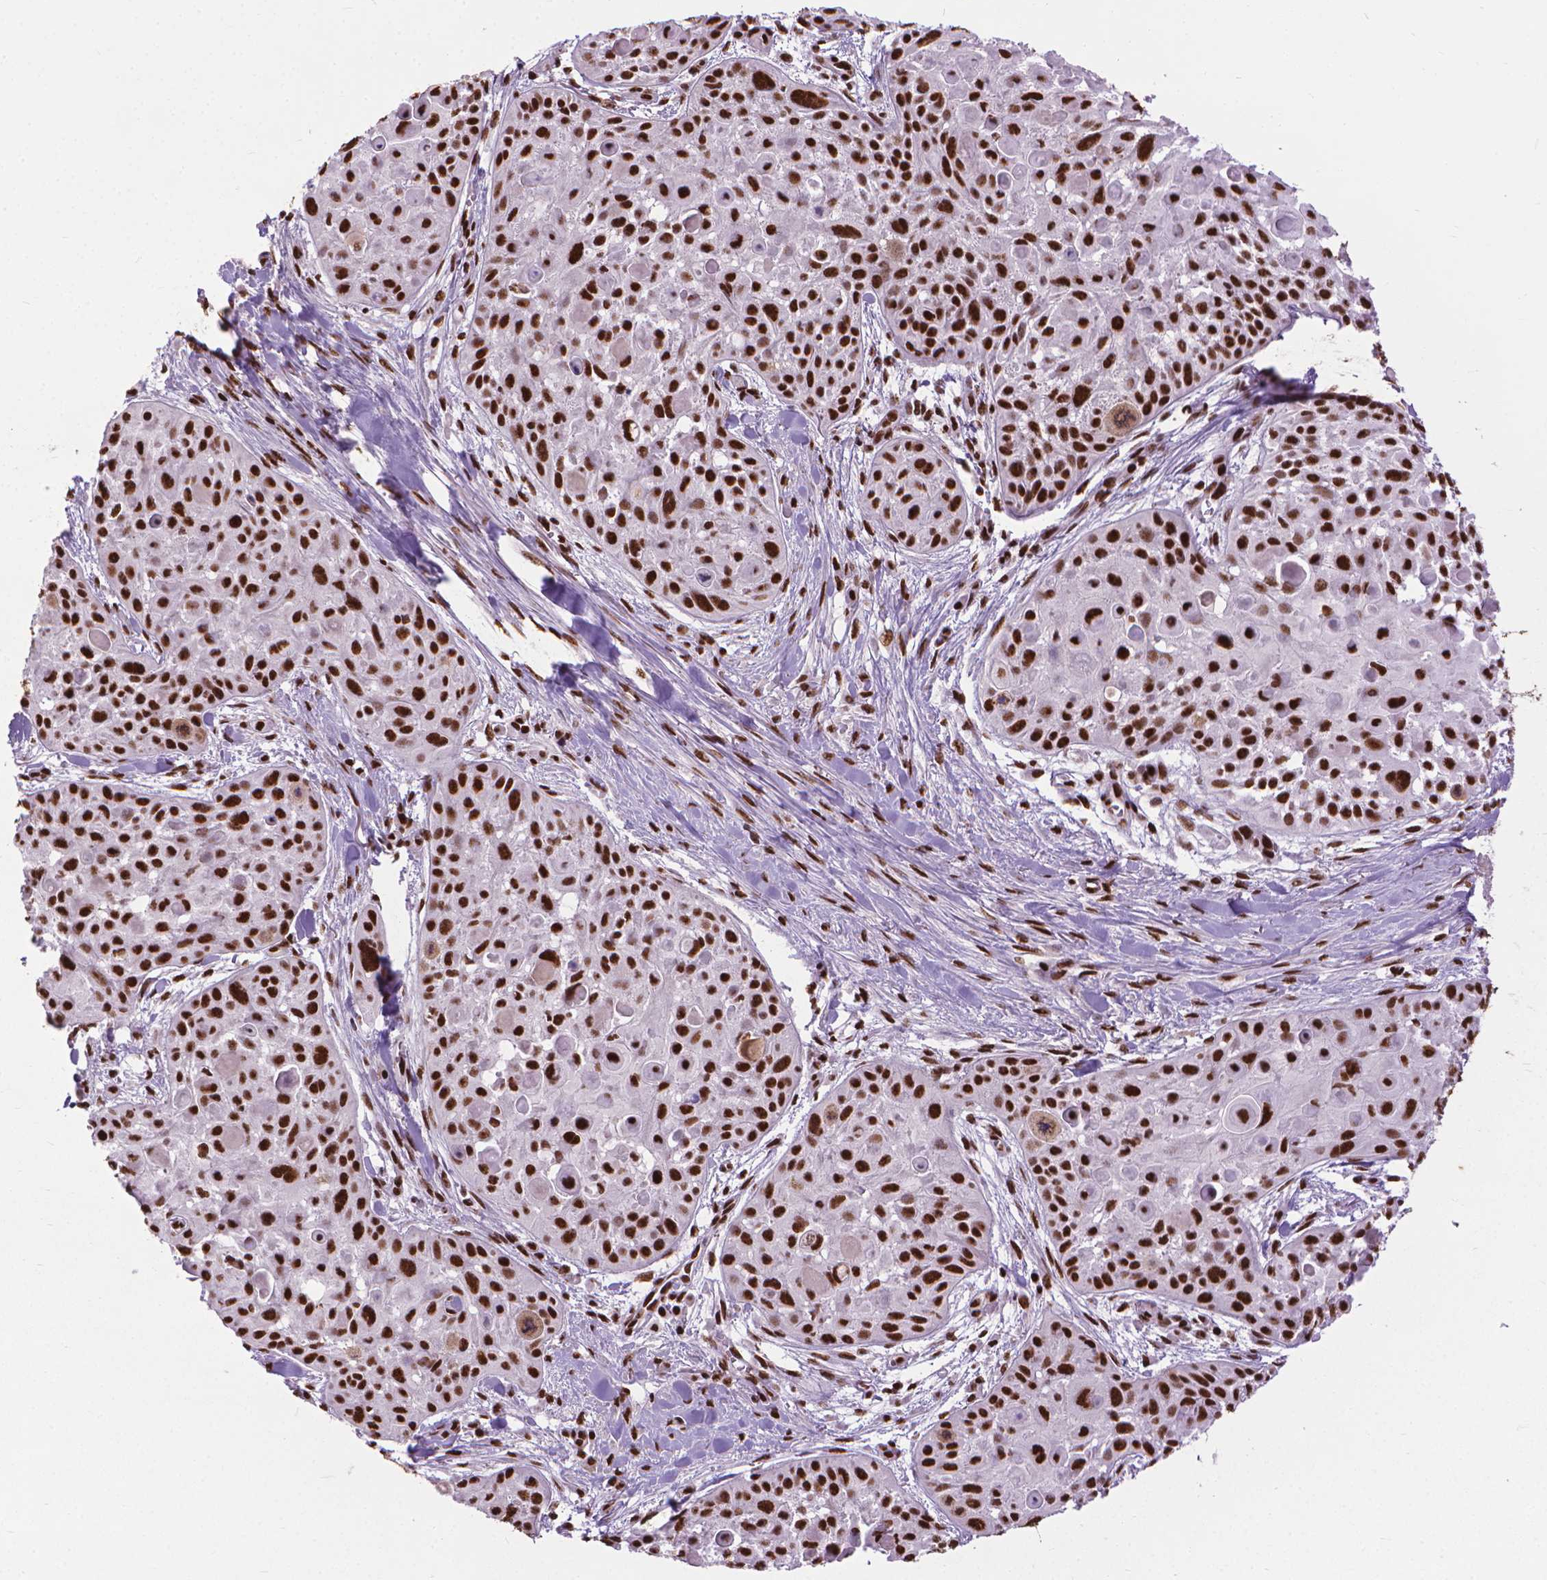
{"staining": {"intensity": "strong", "quantity": ">75%", "location": "nuclear"}, "tissue": "skin cancer", "cell_type": "Tumor cells", "image_type": "cancer", "snomed": [{"axis": "morphology", "description": "Squamous cell carcinoma, NOS"}, {"axis": "topography", "description": "Skin"}, {"axis": "topography", "description": "Anal"}], "caption": "Squamous cell carcinoma (skin) was stained to show a protein in brown. There is high levels of strong nuclear expression in about >75% of tumor cells.", "gene": "AKAP8", "patient": {"sex": "female", "age": 75}}